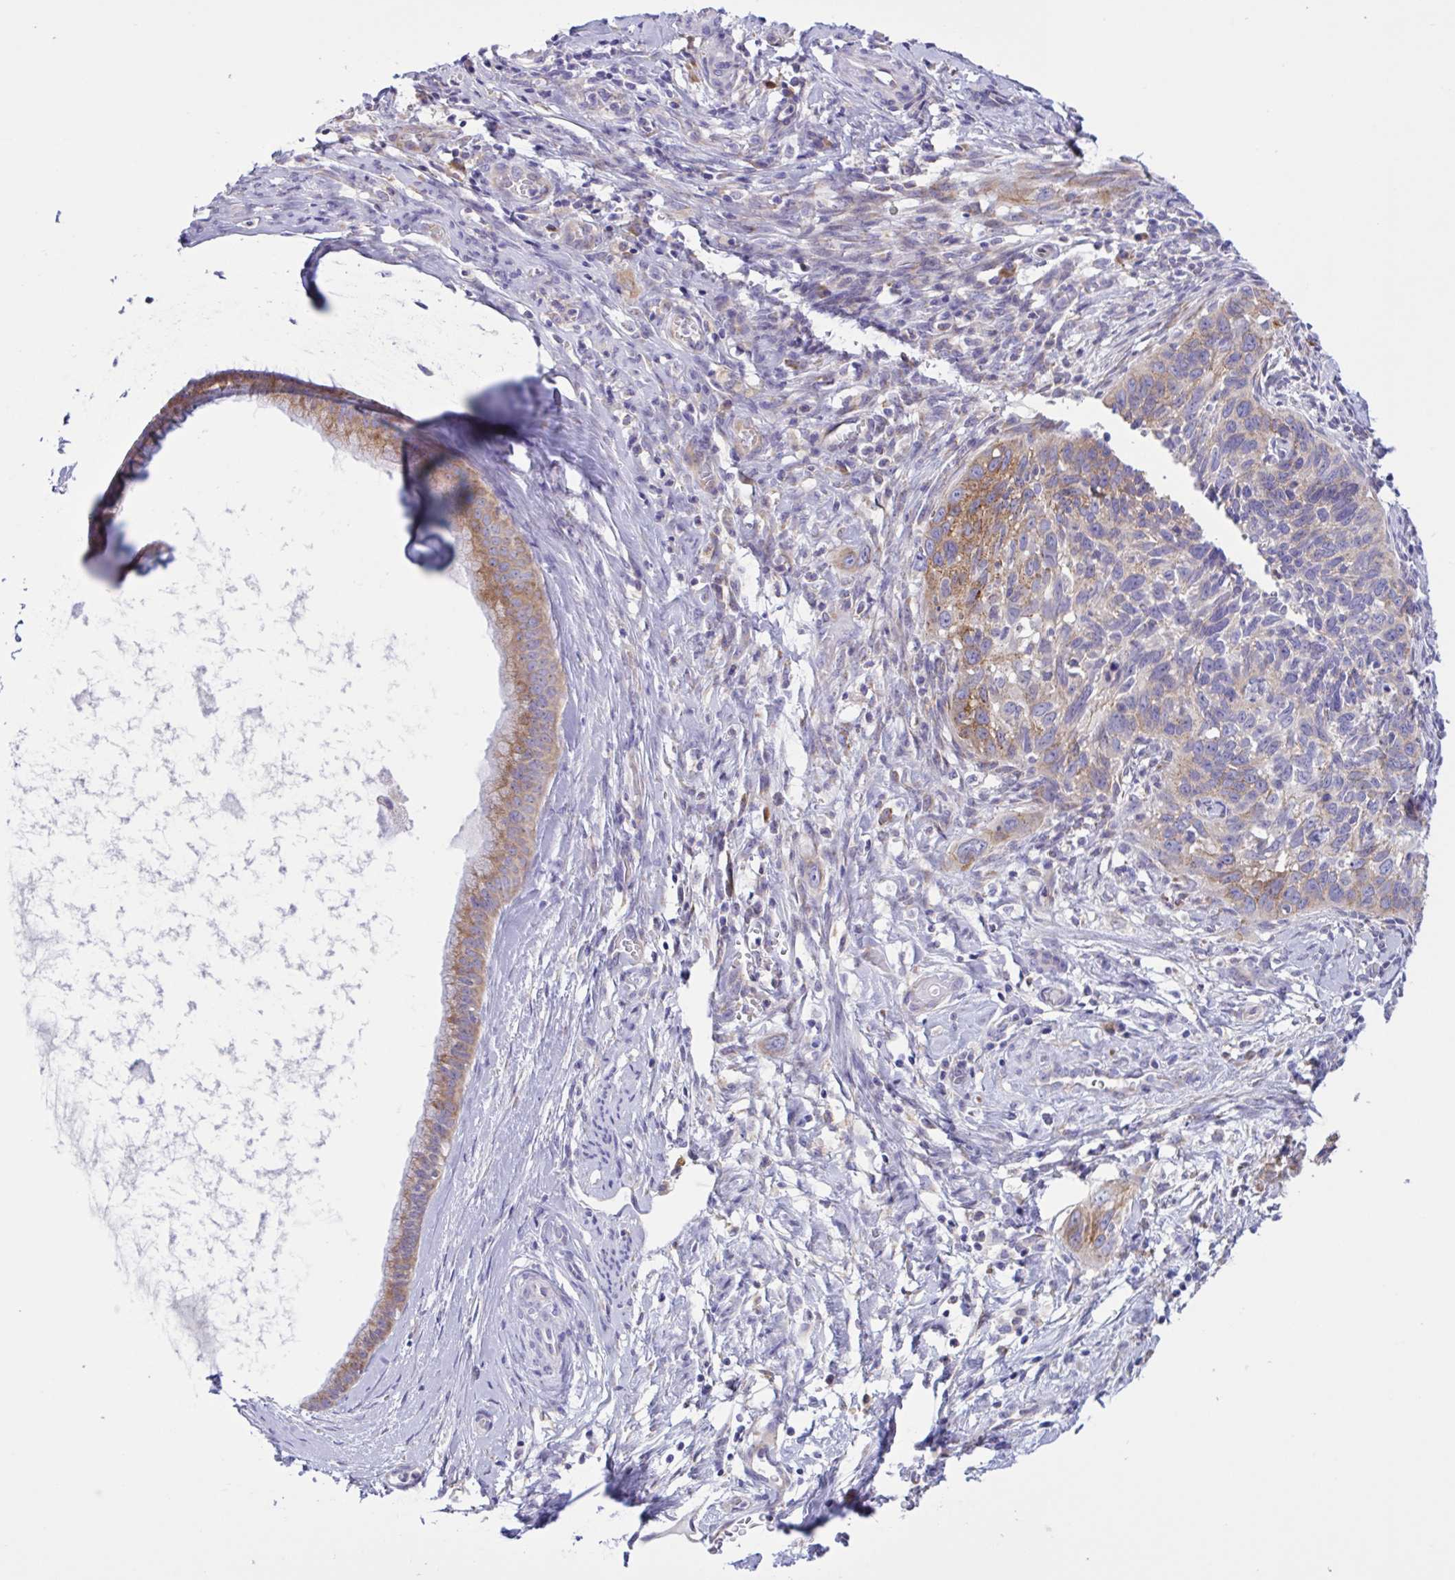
{"staining": {"intensity": "weak", "quantity": "<25%", "location": "cytoplasmic/membranous"}, "tissue": "cervical cancer", "cell_type": "Tumor cells", "image_type": "cancer", "snomed": [{"axis": "morphology", "description": "Squamous cell carcinoma, NOS"}, {"axis": "topography", "description": "Cervix"}], "caption": "Immunohistochemistry photomicrograph of cervical cancer (squamous cell carcinoma) stained for a protein (brown), which displays no expression in tumor cells. (Brightfield microscopy of DAB (3,3'-diaminobenzidine) immunohistochemistry at high magnification).", "gene": "DSC3", "patient": {"sex": "female", "age": 51}}